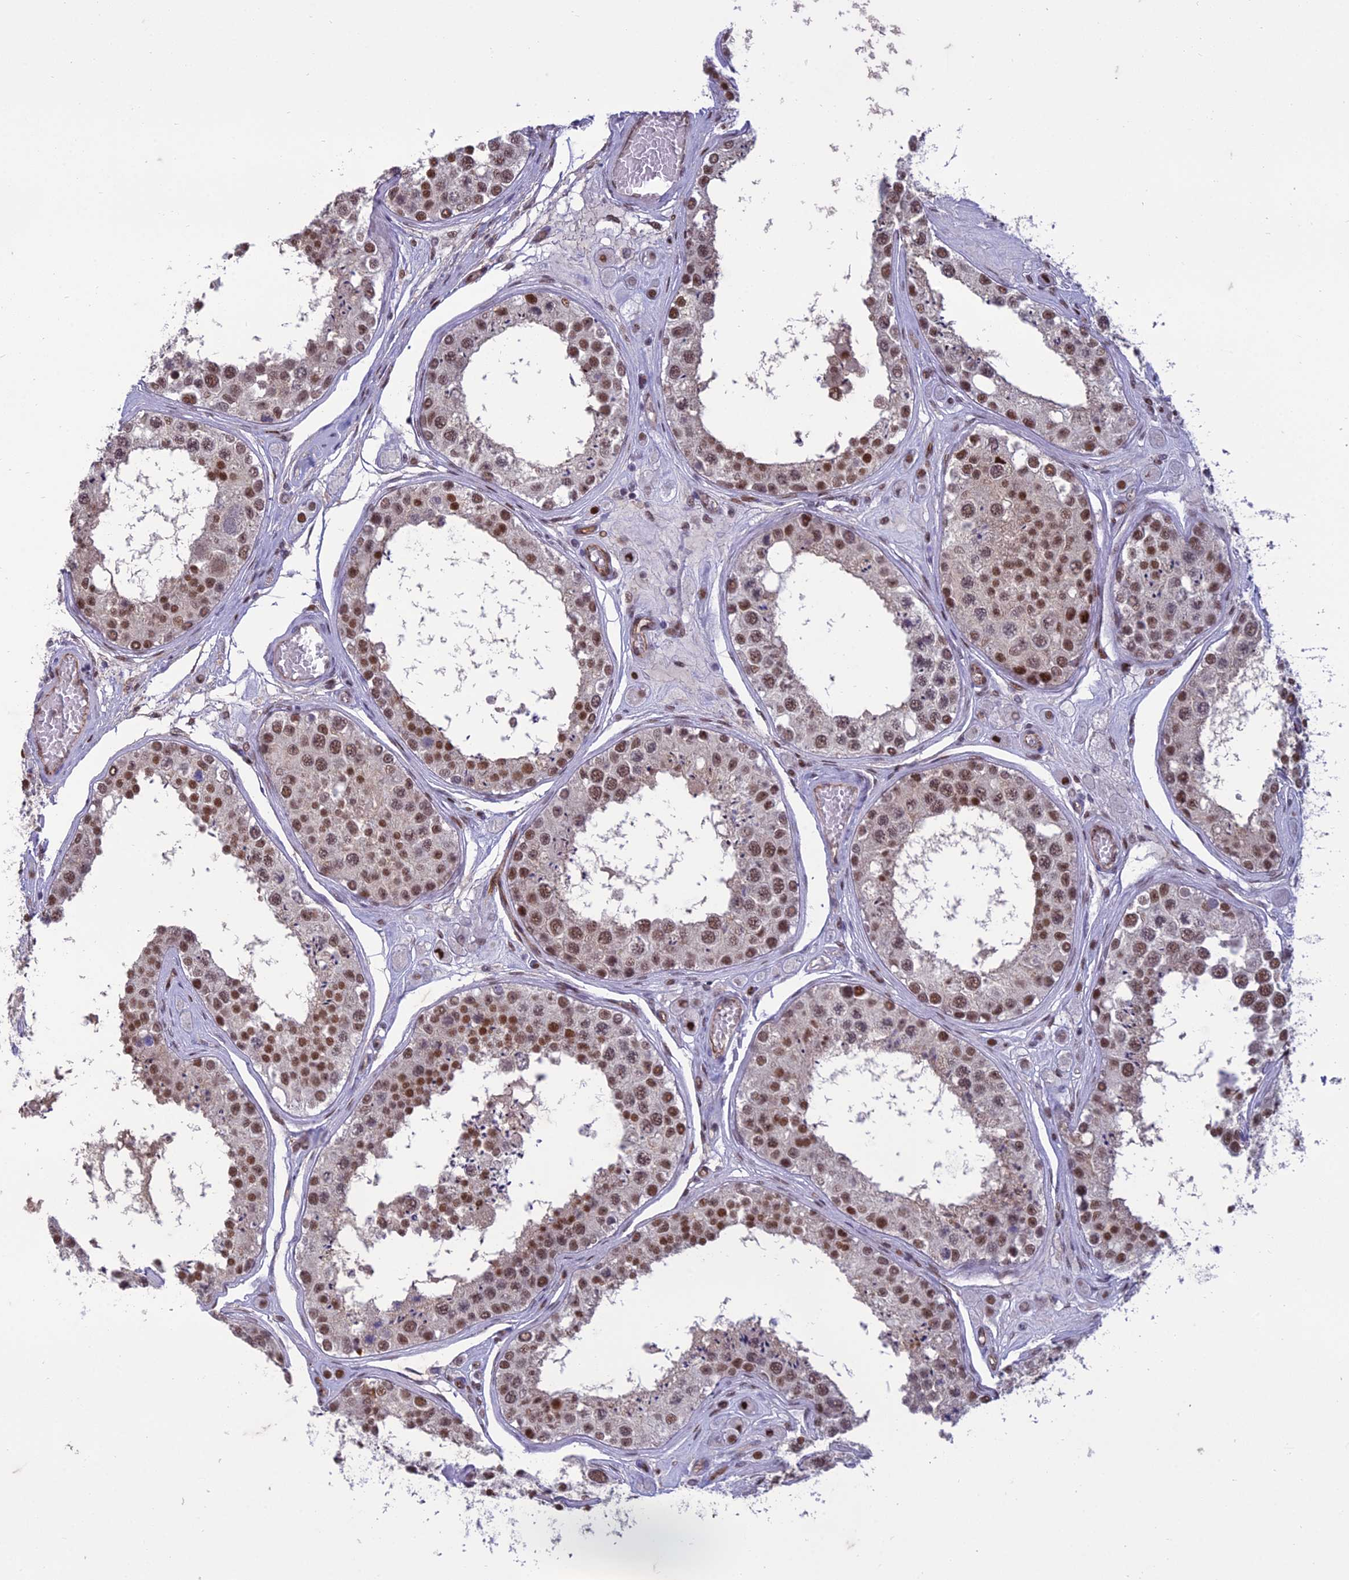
{"staining": {"intensity": "moderate", "quantity": ">75%", "location": "nuclear"}, "tissue": "testis", "cell_type": "Cells in seminiferous ducts", "image_type": "normal", "snomed": [{"axis": "morphology", "description": "Normal tissue, NOS"}, {"axis": "topography", "description": "Testis"}], "caption": "Human testis stained with a protein marker shows moderate staining in cells in seminiferous ducts.", "gene": "RANBP3", "patient": {"sex": "male", "age": 25}}